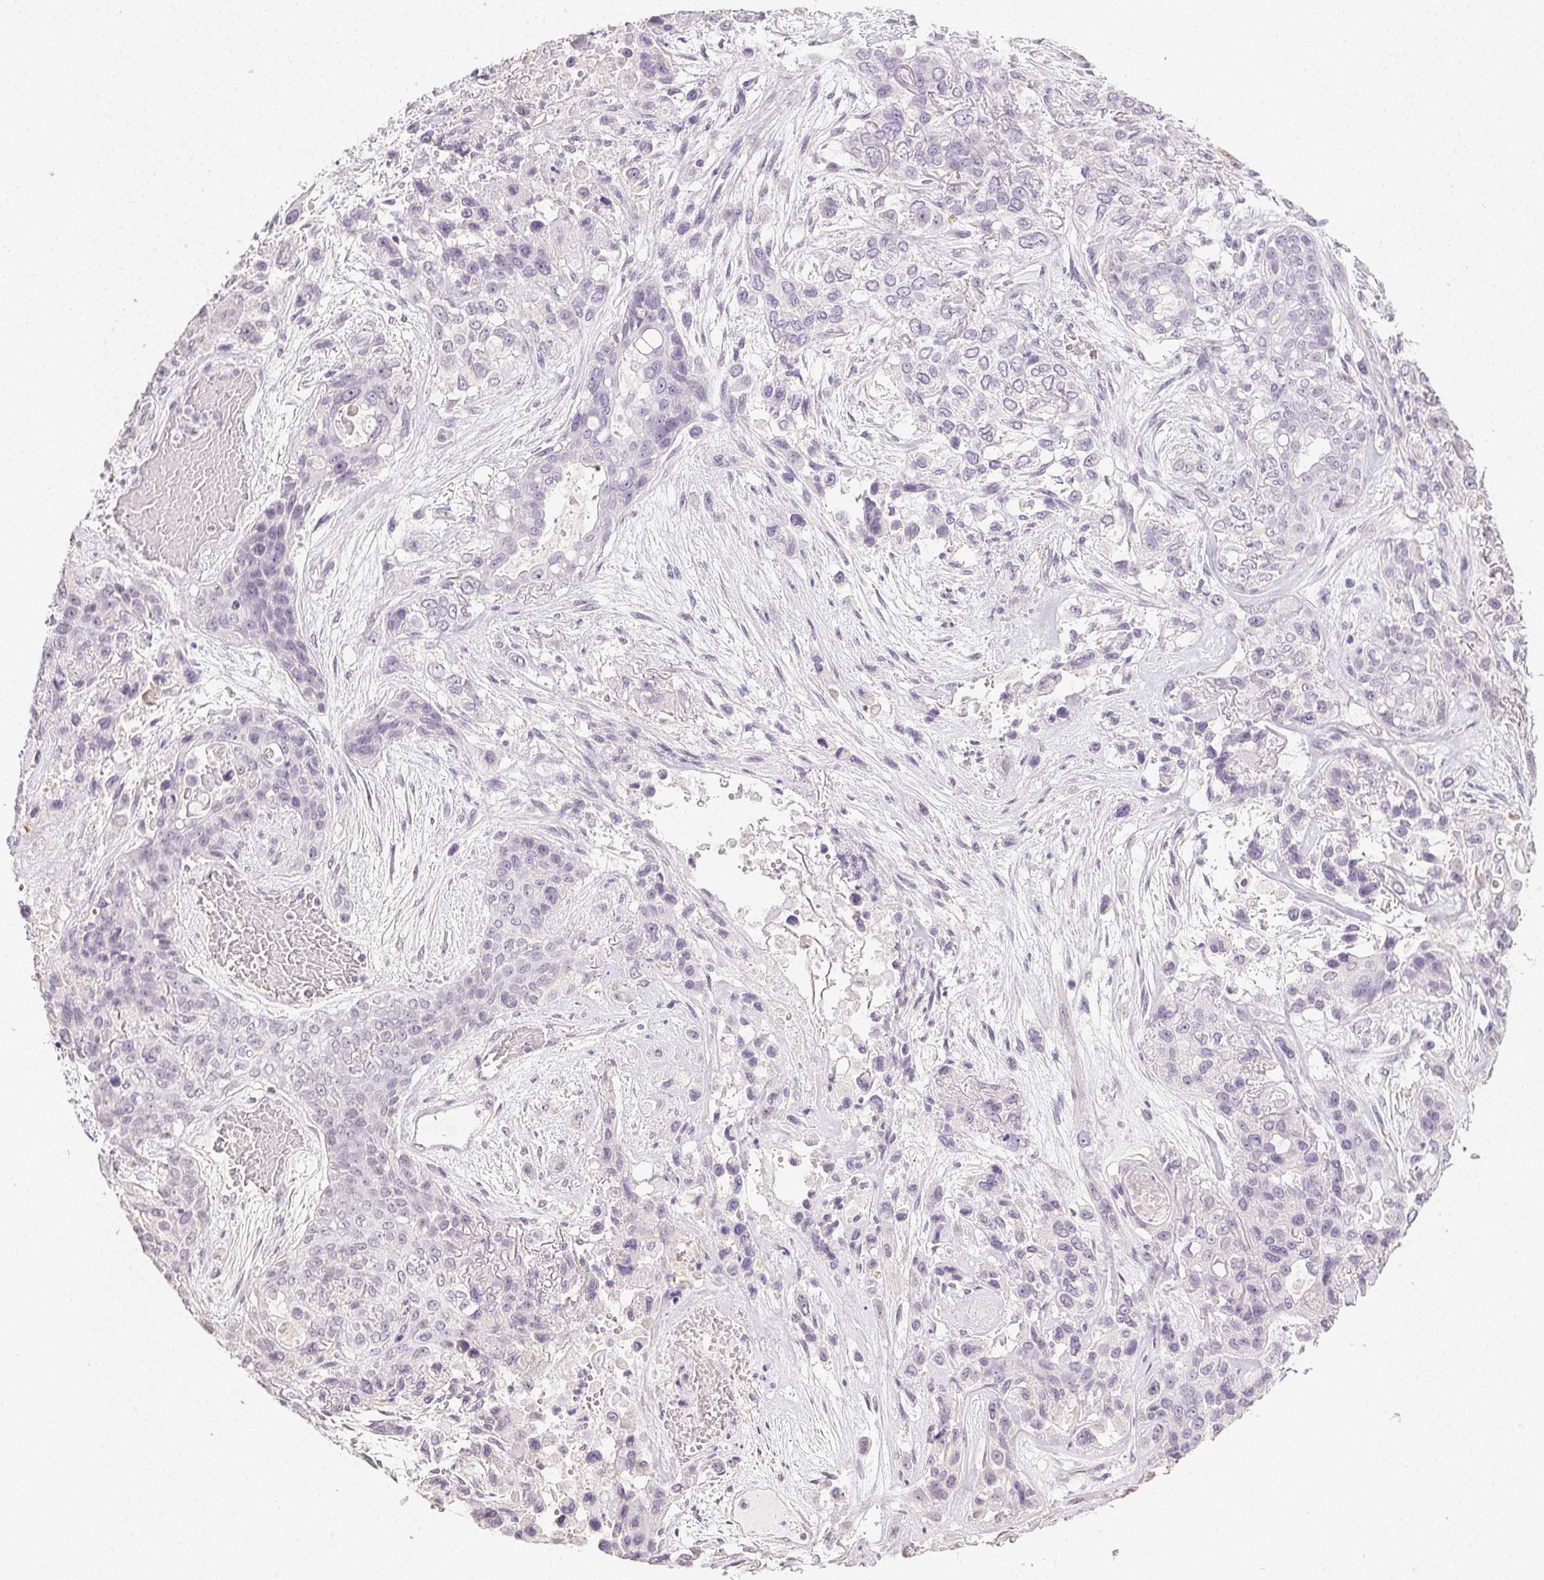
{"staining": {"intensity": "negative", "quantity": "none", "location": "none"}, "tissue": "lung cancer", "cell_type": "Tumor cells", "image_type": "cancer", "snomed": [{"axis": "morphology", "description": "Squamous cell carcinoma, NOS"}, {"axis": "topography", "description": "Lung"}], "caption": "IHC photomicrograph of human lung cancer (squamous cell carcinoma) stained for a protein (brown), which demonstrates no staining in tumor cells.", "gene": "TMEM174", "patient": {"sex": "female", "age": 70}}